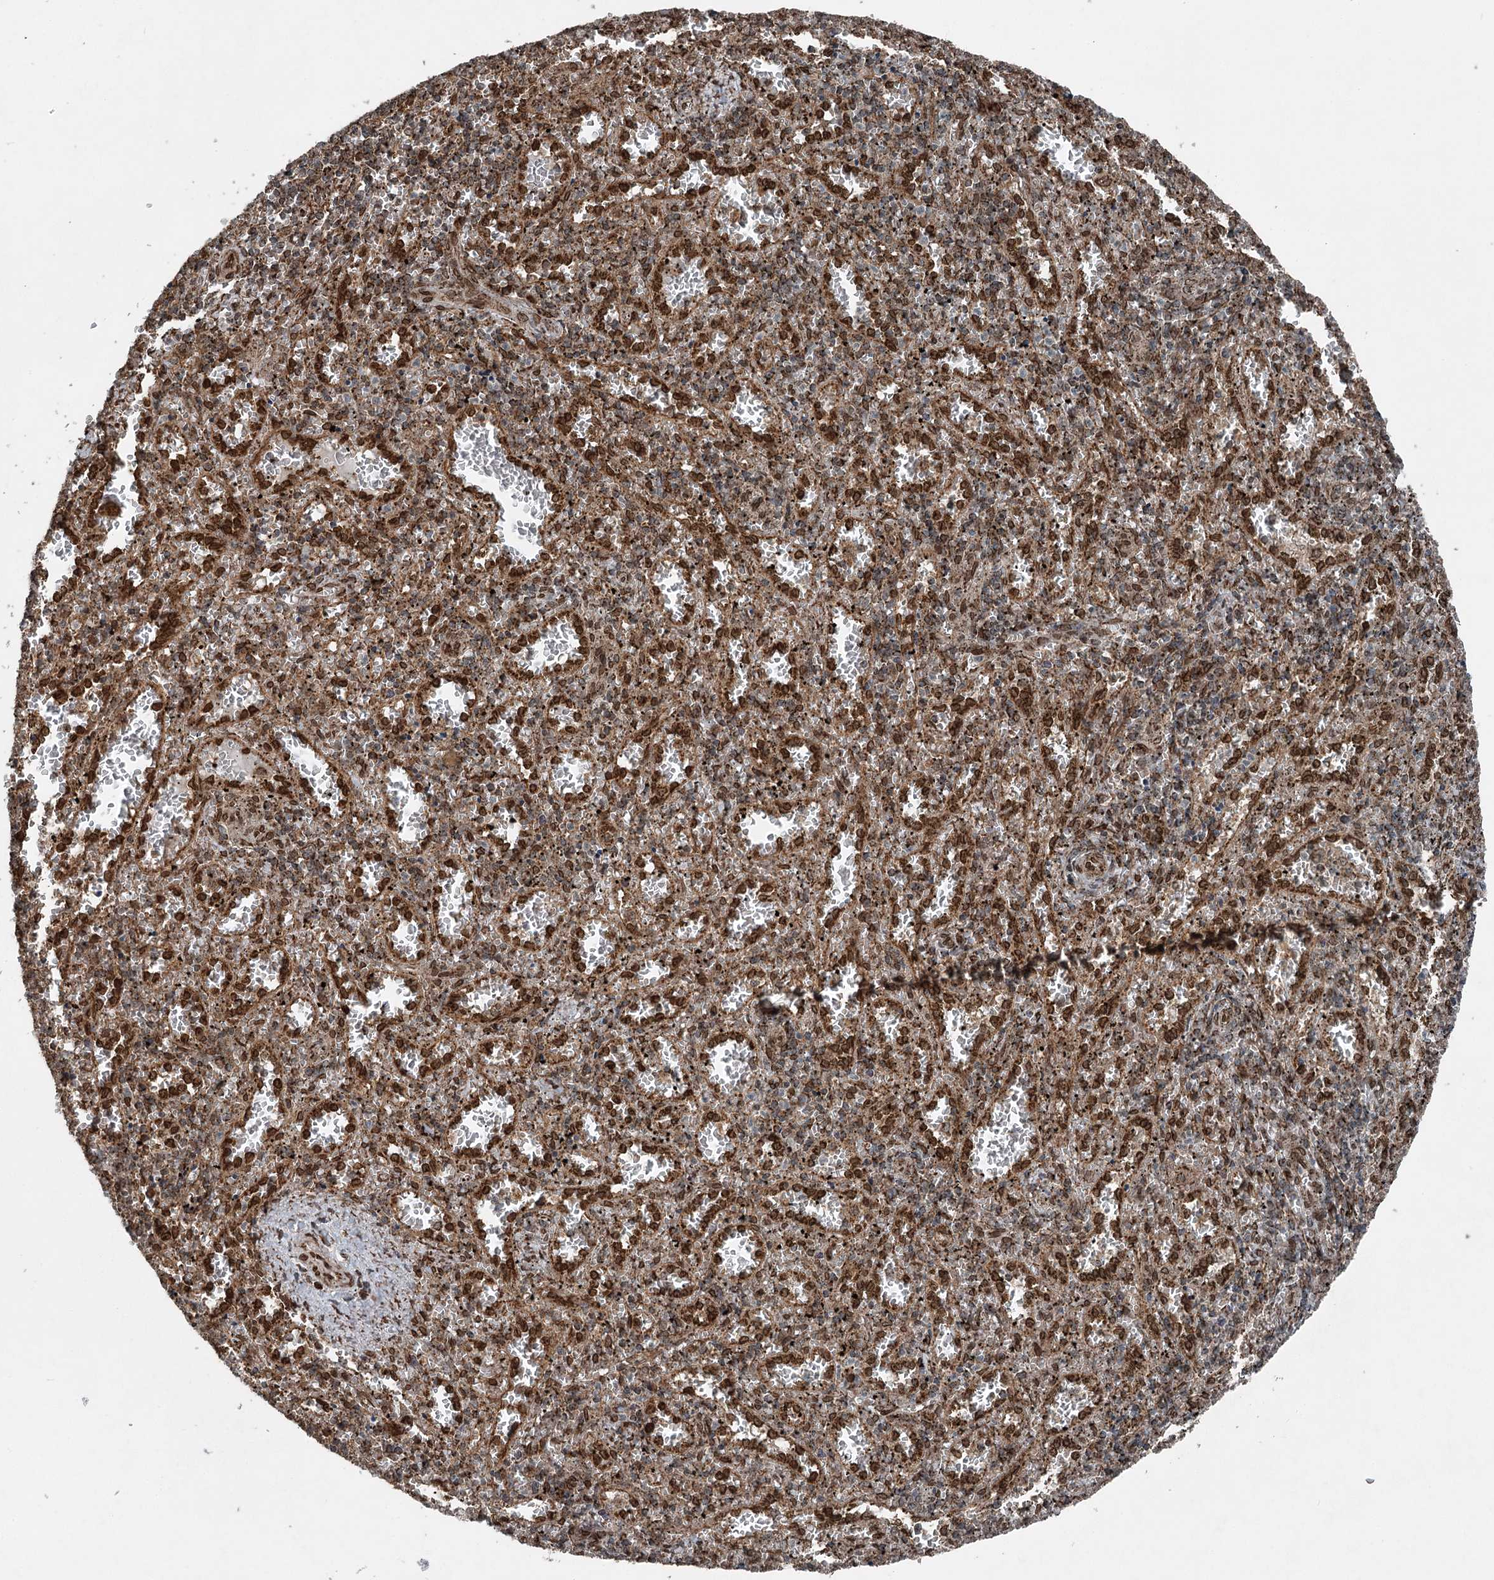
{"staining": {"intensity": "strong", "quantity": "25%-75%", "location": "cytoplasmic/membranous"}, "tissue": "spleen", "cell_type": "Cells in red pulp", "image_type": "normal", "snomed": [{"axis": "morphology", "description": "Normal tissue, NOS"}, {"axis": "topography", "description": "Spleen"}], "caption": "Cells in red pulp show strong cytoplasmic/membranous positivity in approximately 25%-75% of cells in unremarkable spleen. (Stains: DAB (3,3'-diaminobenzidine) in brown, nuclei in blue, Microscopy: brightfield microscopy at high magnification).", "gene": "BCKDHA", "patient": {"sex": "male", "age": 11}}